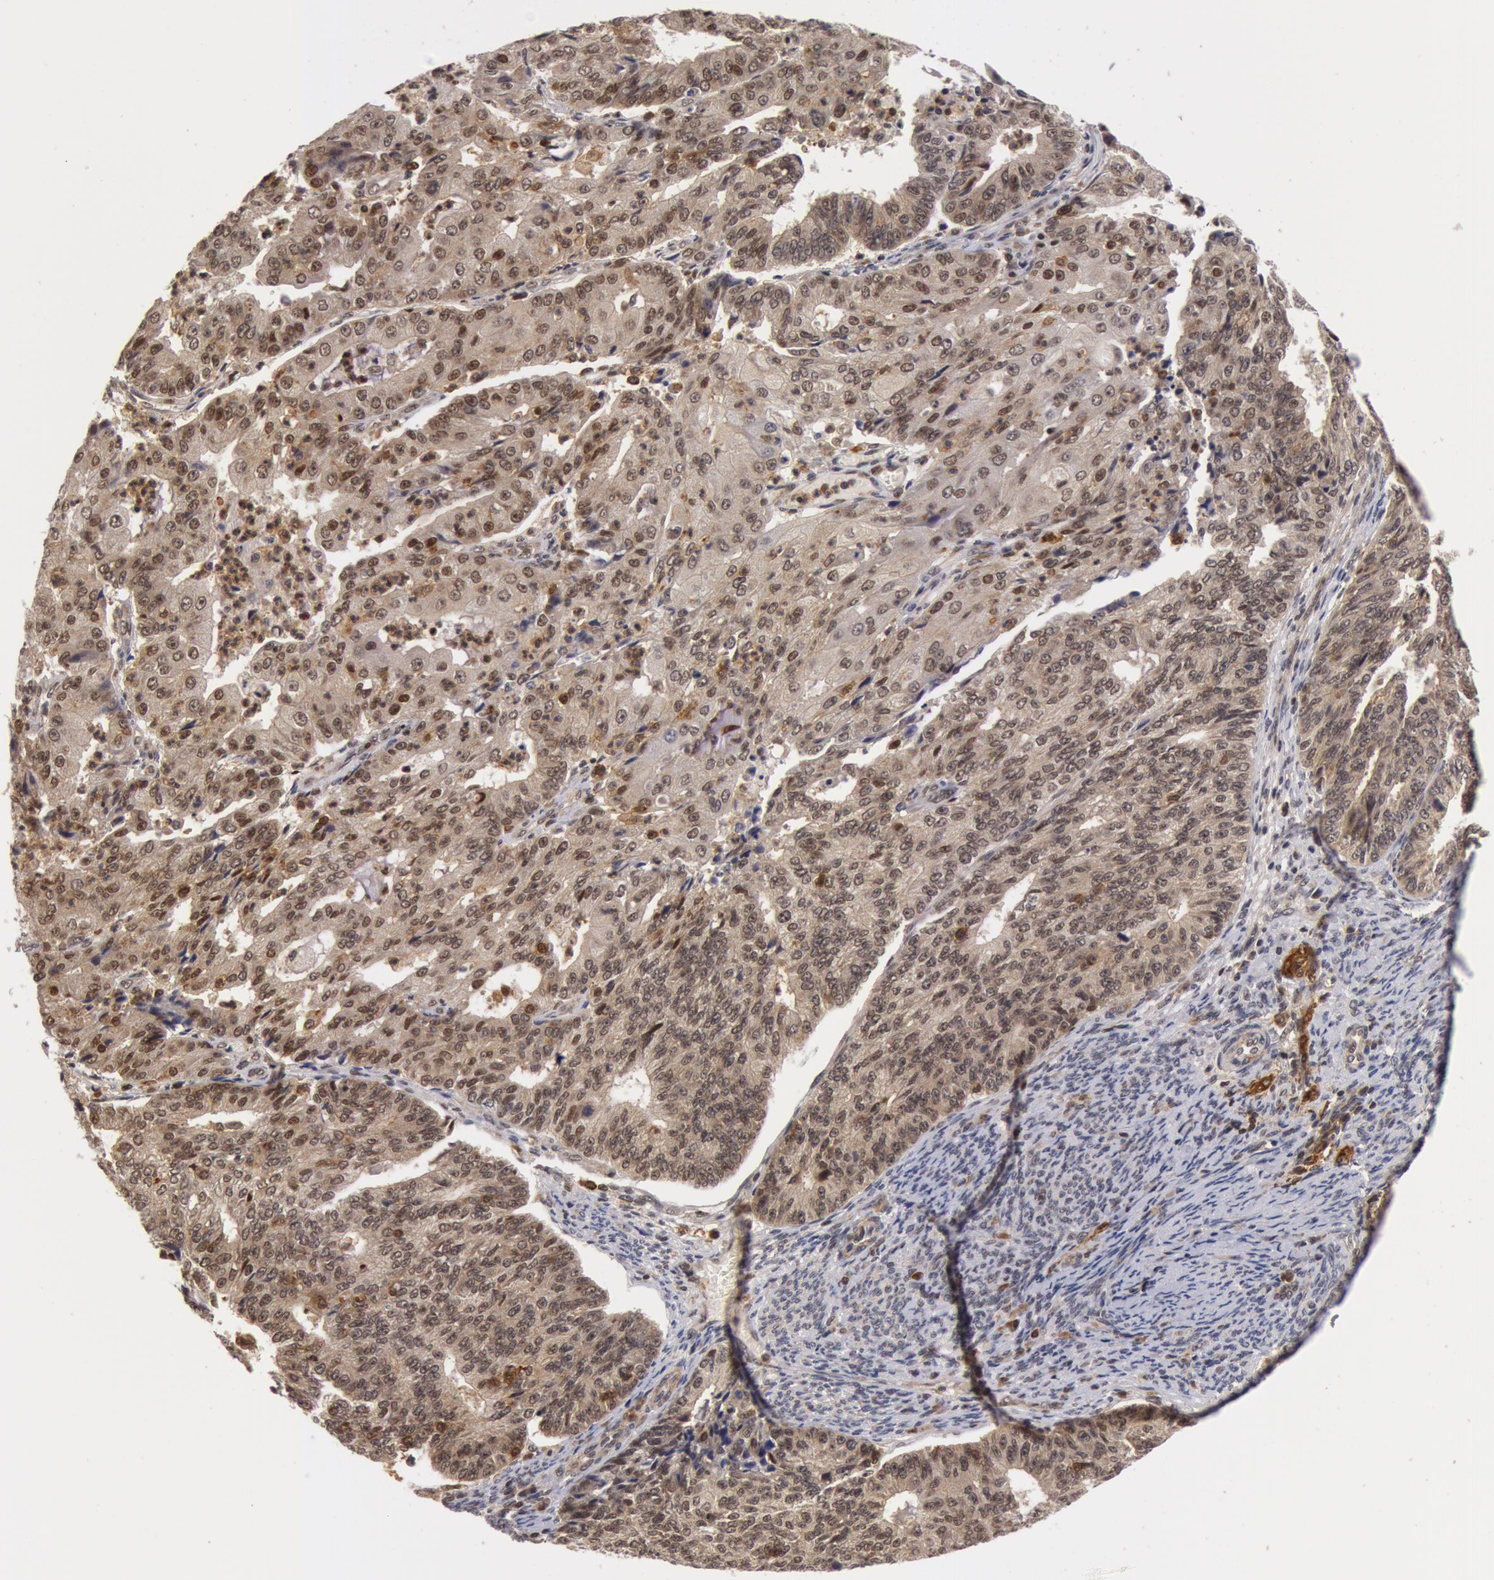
{"staining": {"intensity": "weak", "quantity": "25%-75%", "location": "nuclear"}, "tissue": "endometrial cancer", "cell_type": "Tumor cells", "image_type": "cancer", "snomed": [{"axis": "morphology", "description": "Adenocarcinoma, NOS"}, {"axis": "topography", "description": "Endometrium"}], "caption": "Endometrial adenocarcinoma was stained to show a protein in brown. There is low levels of weak nuclear staining in approximately 25%-75% of tumor cells.", "gene": "ZNF350", "patient": {"sex": "female", "age": 56}}